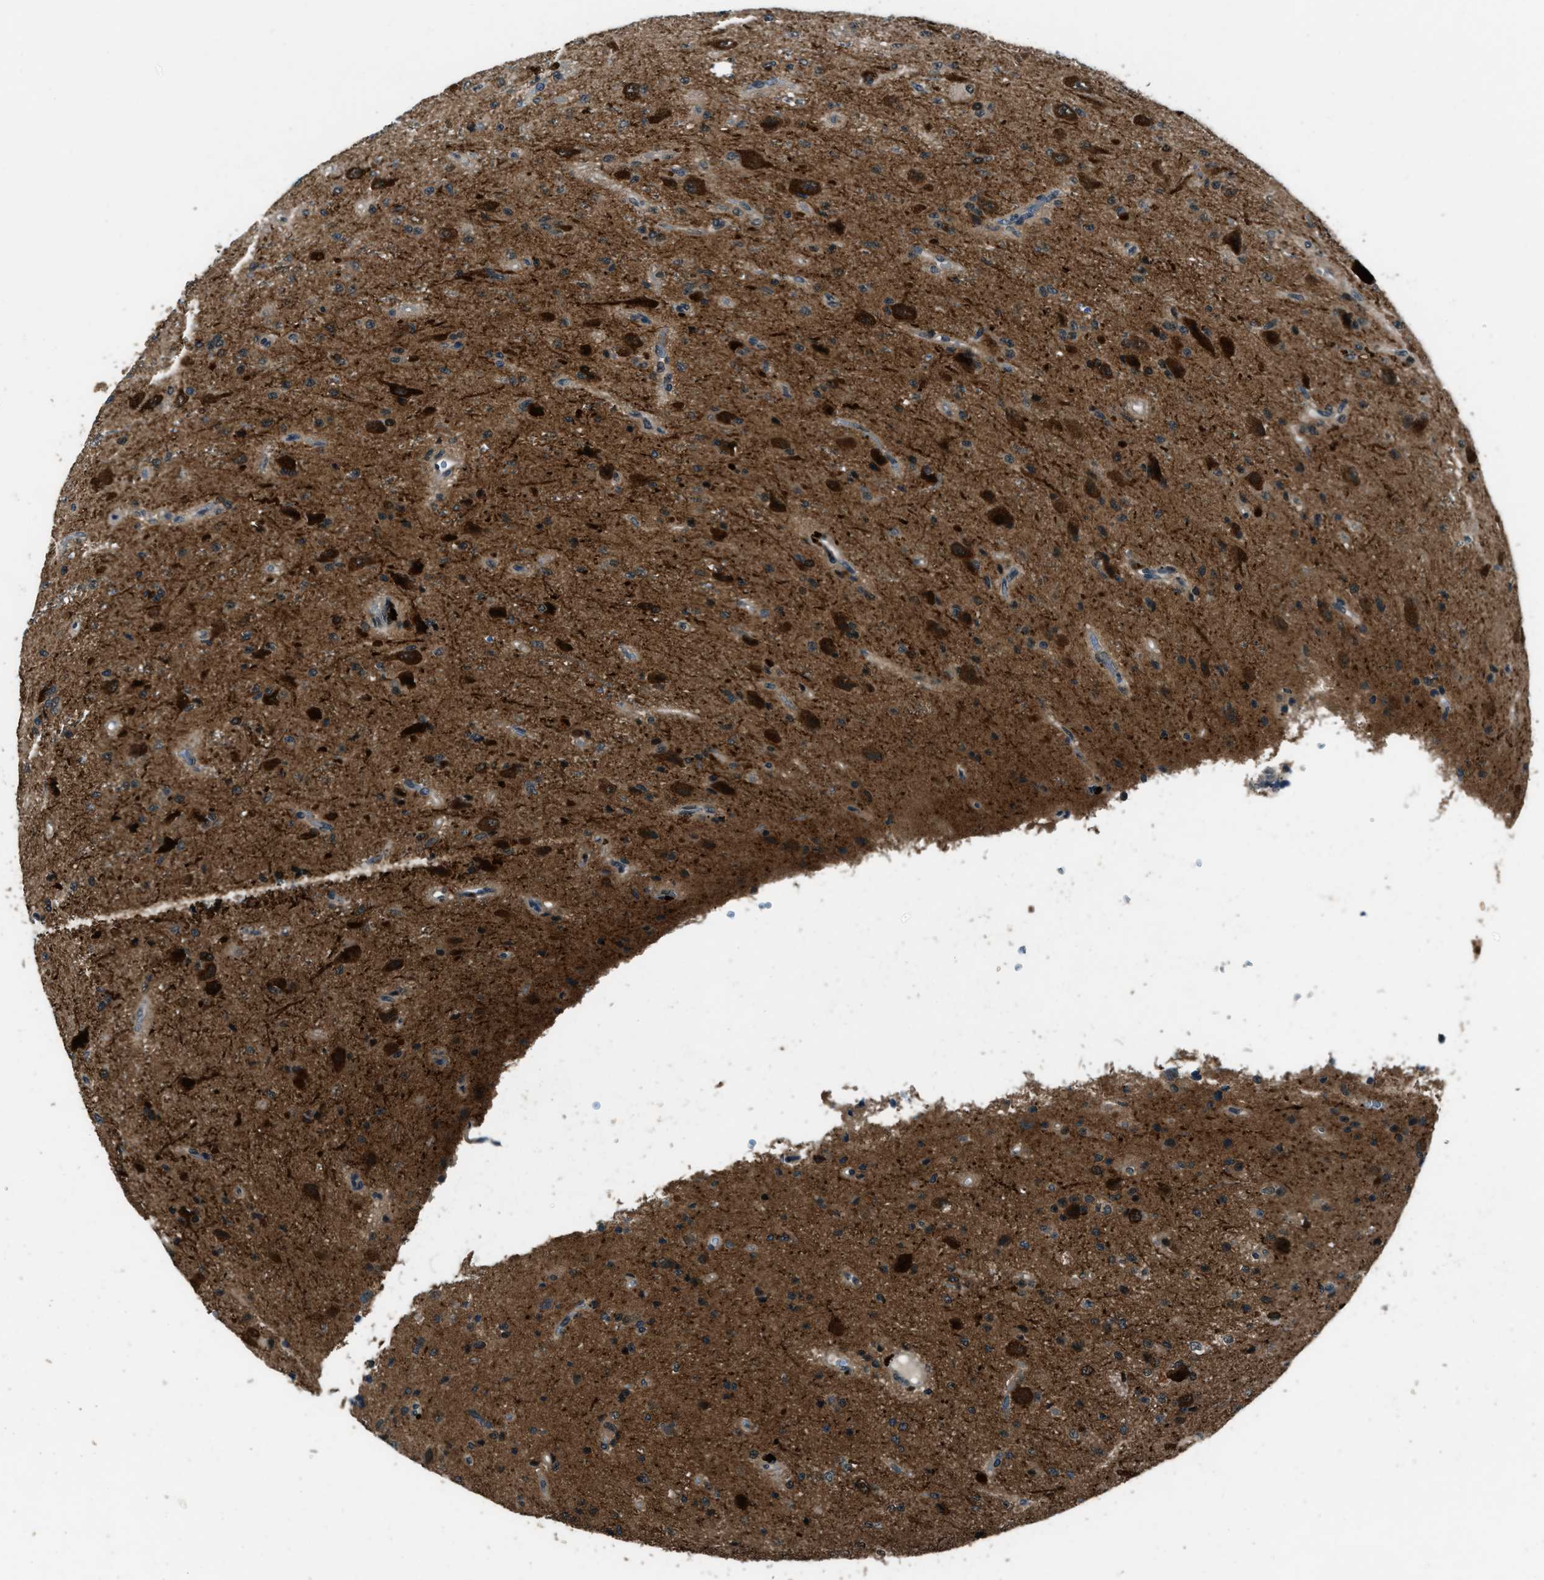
{"staining": {"intensity": "strong", "quantity": ">75%", "location": "cytoplasmic/membranous"}, "tissue": "glioma", "cell_type": "Tumor cells", "image_type": "cancer", "snomed": [{"axis": "morphology", "description": "Glioma, malignant, High grade"}, {"axis": "topography", "description": "pancreas cauda"}], "caption": "Malignant high-grade glioma was stained to show a protein in brown. There is high levels of strong cytoplasmic/membranous positivity in about >75% of tumor cells.", "gene": "NUDCD3", "patient": {"sex": "male", "age": 60}}